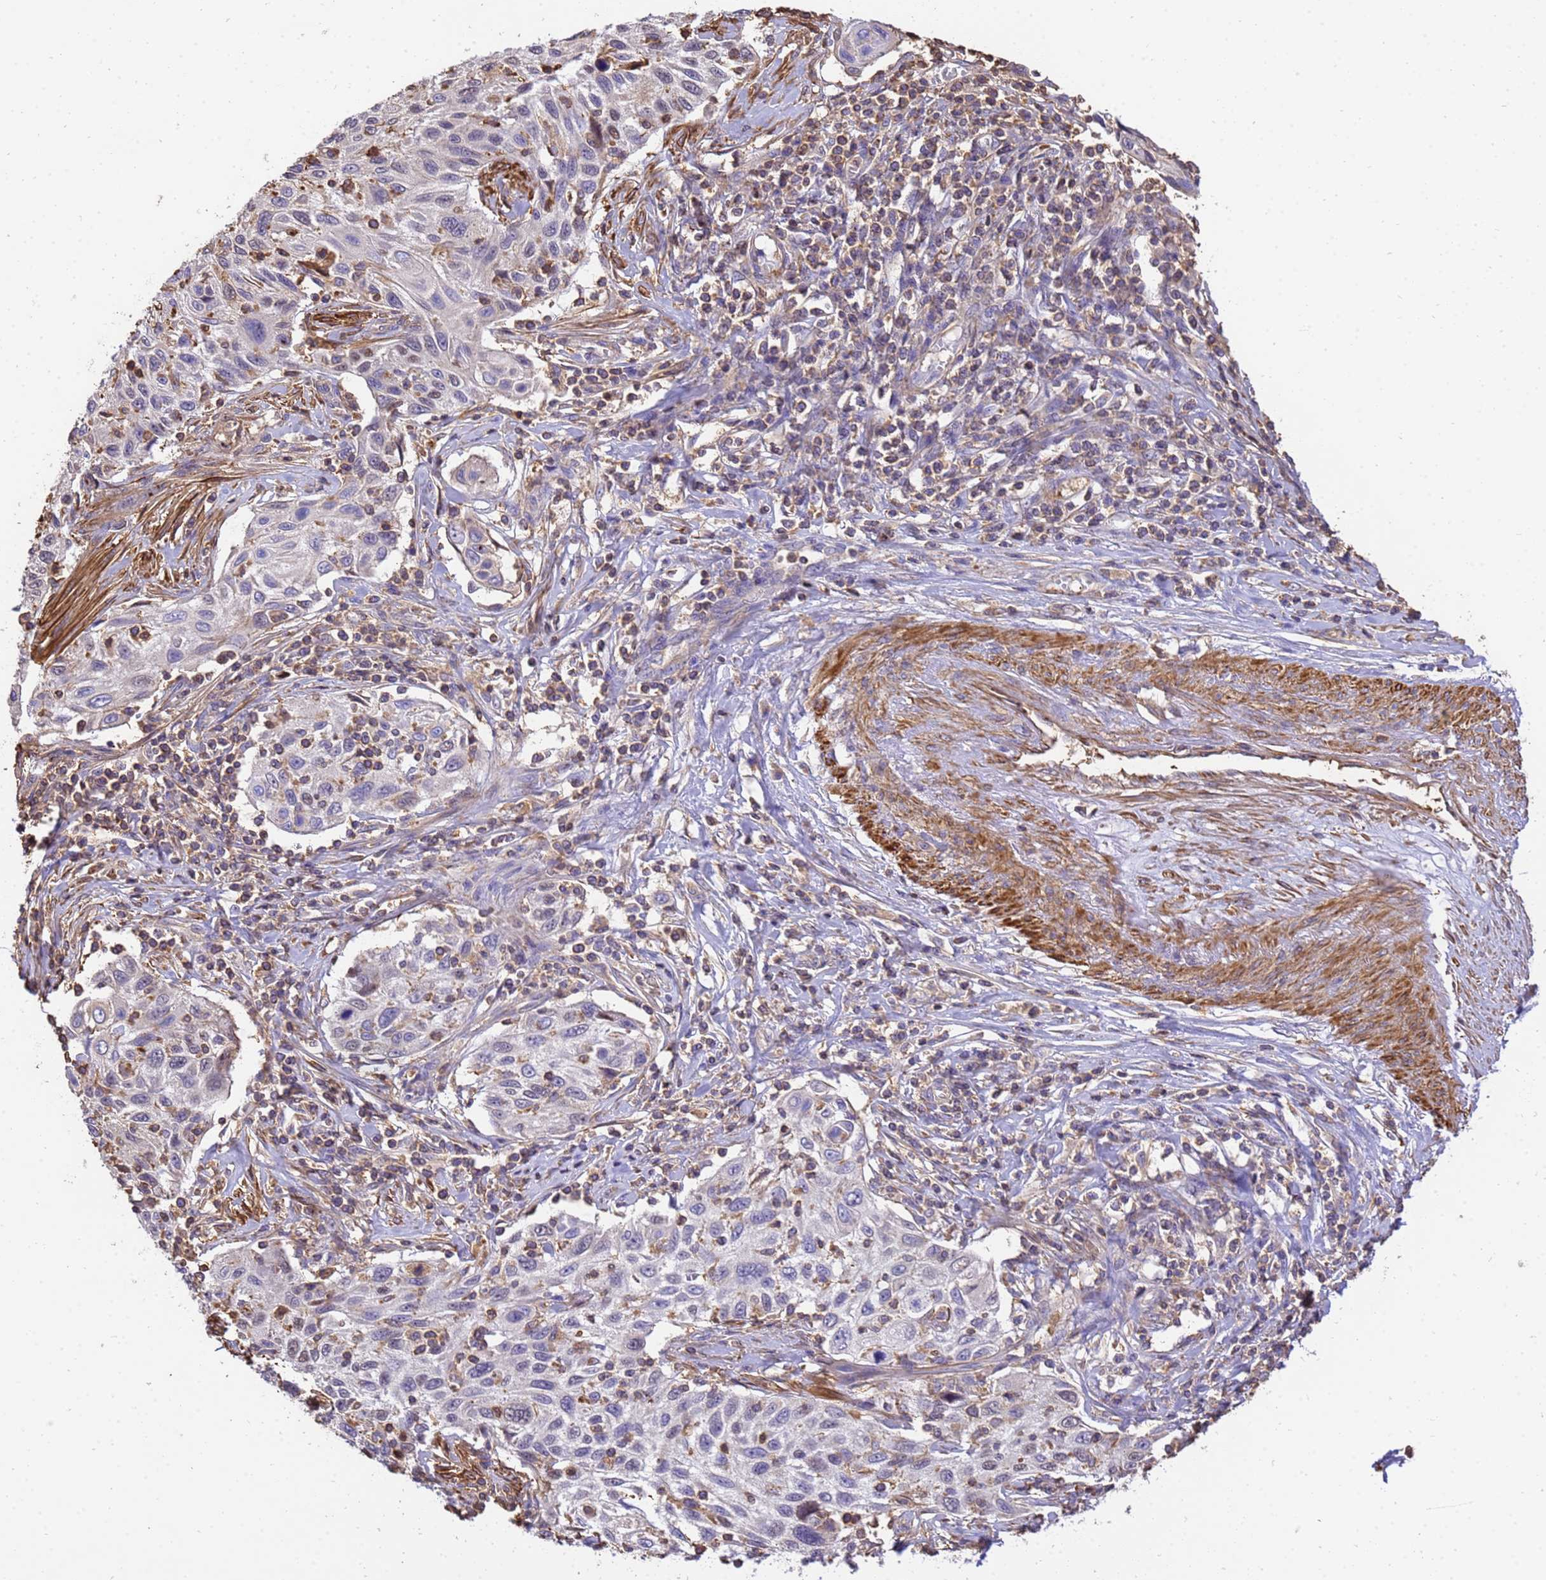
{"staining": {"intensity": "negative", "quantity": "none", "location": "none"}, "tissue": "cervical cancer", "cell_type": "Tumor cells", "image_type": "cancer", "snomed": [{"axis": "morphology", "description": "Squamous cell carcinoma, NOS"}, {"axis": "topography", "description": "Cervix"}], "caption": "Immunohistochemistry image of neoplastic tissue: human cervical cancer stained with DAB (3,3'-diaminobenzidine) exhibits no significant protein positivity in tumor cells. (Brightfield microscopy of DAB (3,3'-diaminobenzidine) immunohistochemistry at high magnification).", "gene": "WDR64", "patient": {"sex": "female", "age": 70}}